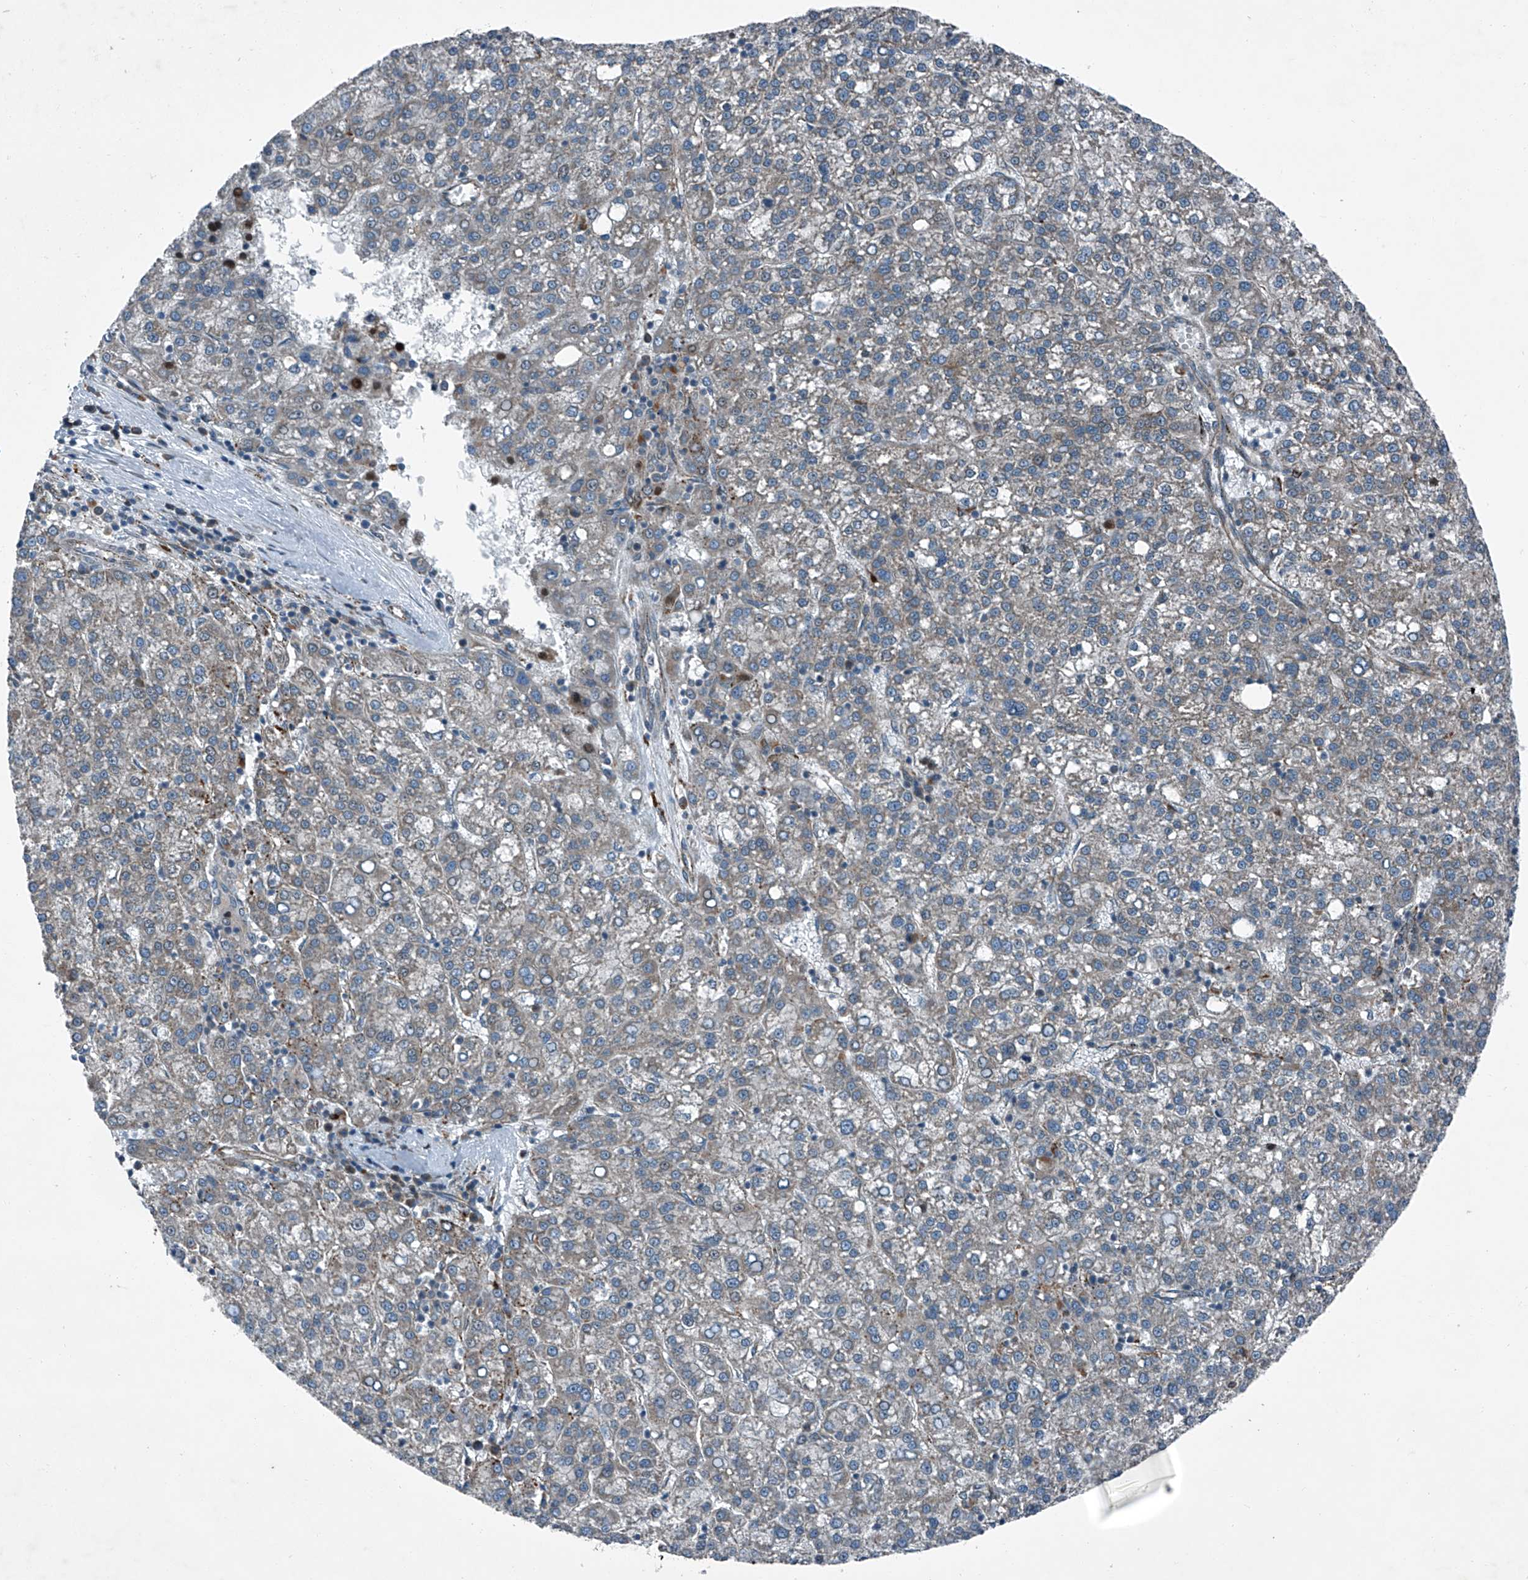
{"staining": {"intensity": "negative", "quantity": "none", "location": "none"}, "tissue": "liver cancer", "cell_type": "Tumor cells", "image_type": "cancer", "snomed": [{"axis": "morphology", "description": "Carcinoma, Hepatocellular, NOS"}, {"axis": "topography", "description": "Liver"}], "caption": "Immunohistochemistry (IHC) image of neoplastic tissue: liver hepatocellular carcinoma stained with DAB demonstrates no significant protein staining in tumor cells.", "gene": "SENP2", "patient": {"sex": "female", "age": 58}}